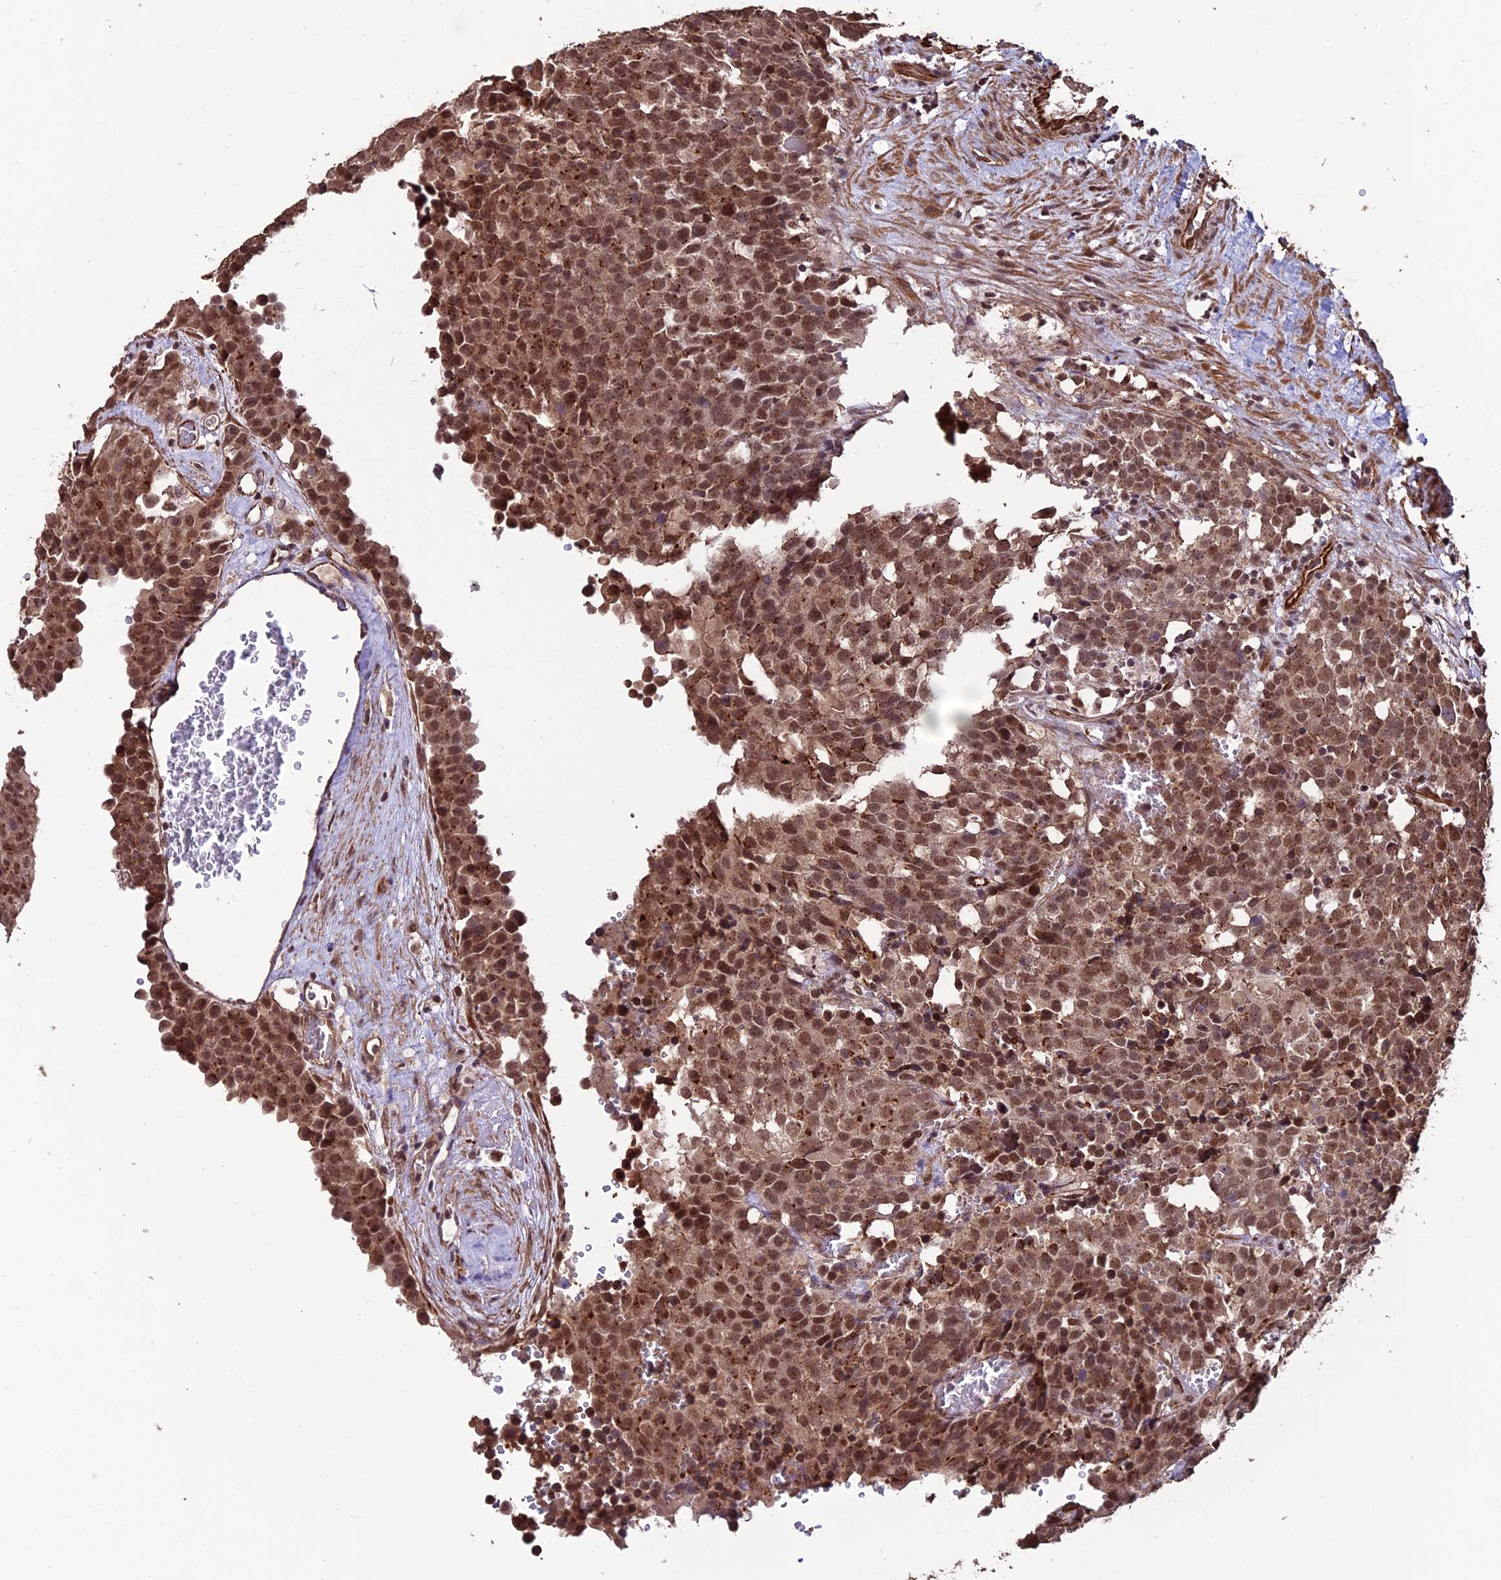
{"staining": {"intensity": "moderate", "quantity": ">75%", "location": "nuclear"}, "tissue": "testis cancer", "cell_type": "Tumor cells", "image_type": "cancer", "snomed": [{"axis": "morphology", "description": "Seminoma, NOS"}, {"axis": "topography", "description": "Testis"}], "caption": "Testis cancer stained with a brown dye demonstrates moderate nuclear positive positivity in approximately >75% of tumor cells.", "gene": "CABIN1", "patient": {"sex": "male", "age": 71}}